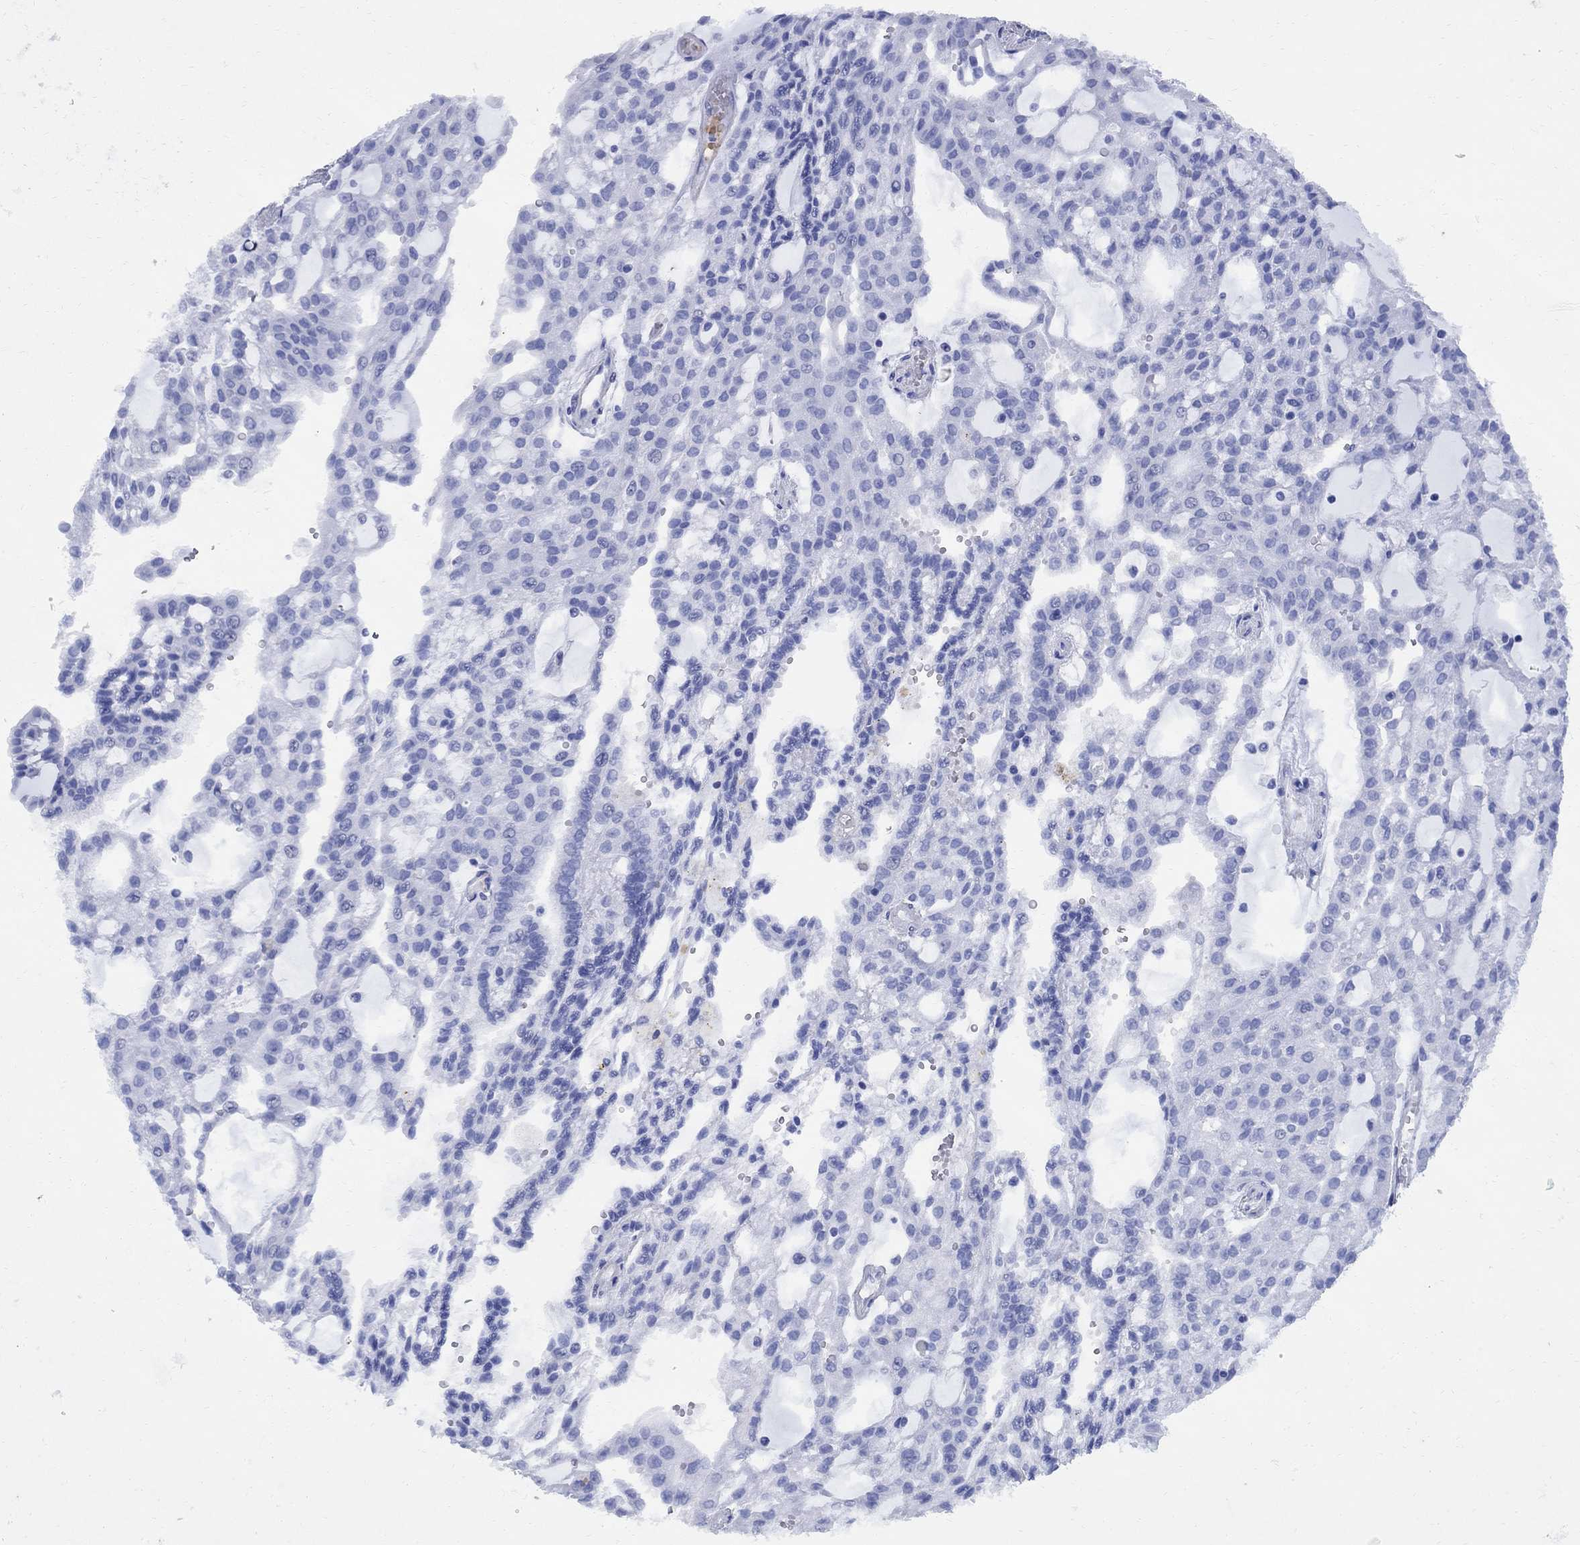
{"staining": {"intensity": "negative", "quantity": "none", "location": "none"}, "tissue": "renal cancer", "cell_type": "Tumor cells", "image_type": "cancer", "snomed": [{"axis": "morphology", "description": "Adenocarcinoma, NOS"}, {"axis": "topography", "description": "Kidney"}], "caption": "An IHC image of renal cancer is shown. There is no staining in tumor cells of renal cancer.", "gene": "VTN", "patient": {"sex": "male", "age": 63}}